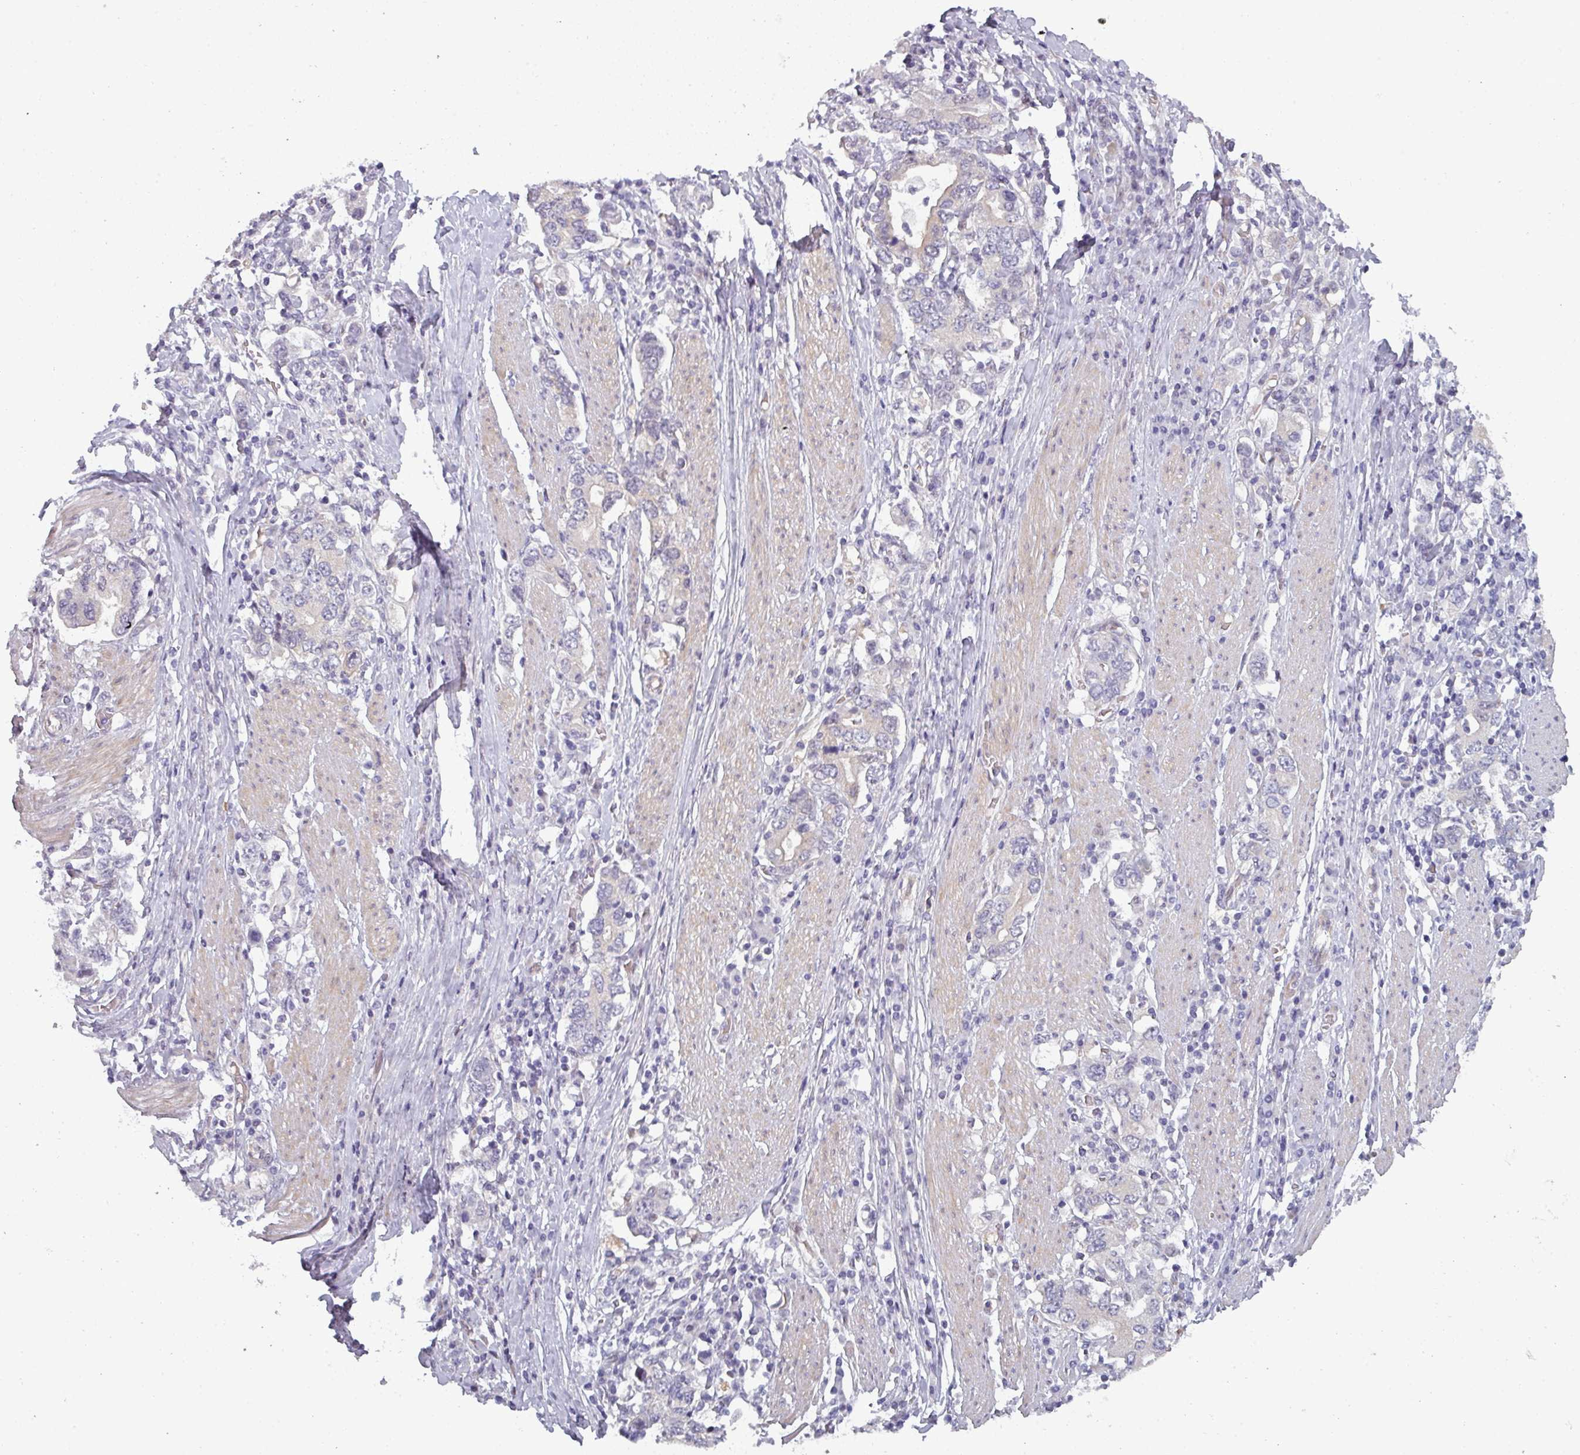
{"staining": {"intensity": "negative", "quantity": "none", "location": "none"}, "tissue": "stomach cancer", "cell_type": "Tumor cells", "image_type": "cancer", "snomed": [{"axis": "morphology", "description": "Adenocarcinoma, NOS"}, {"axis": "topography", "description": "Stomach, upper"}, {"axis": "topography", "description": "Stomach"}], "caption": "This photomicrograph is of adenocarcinoma (stomach) stained with immunohistochemistry (IHC) to label a protein in brown with the nuclei are counter-stained blue. There is no expression in tumor cells. Nuclei are stained in blue.", "gene": "PRAMEF12", "patient": {"sex": "male", "age": 62}}